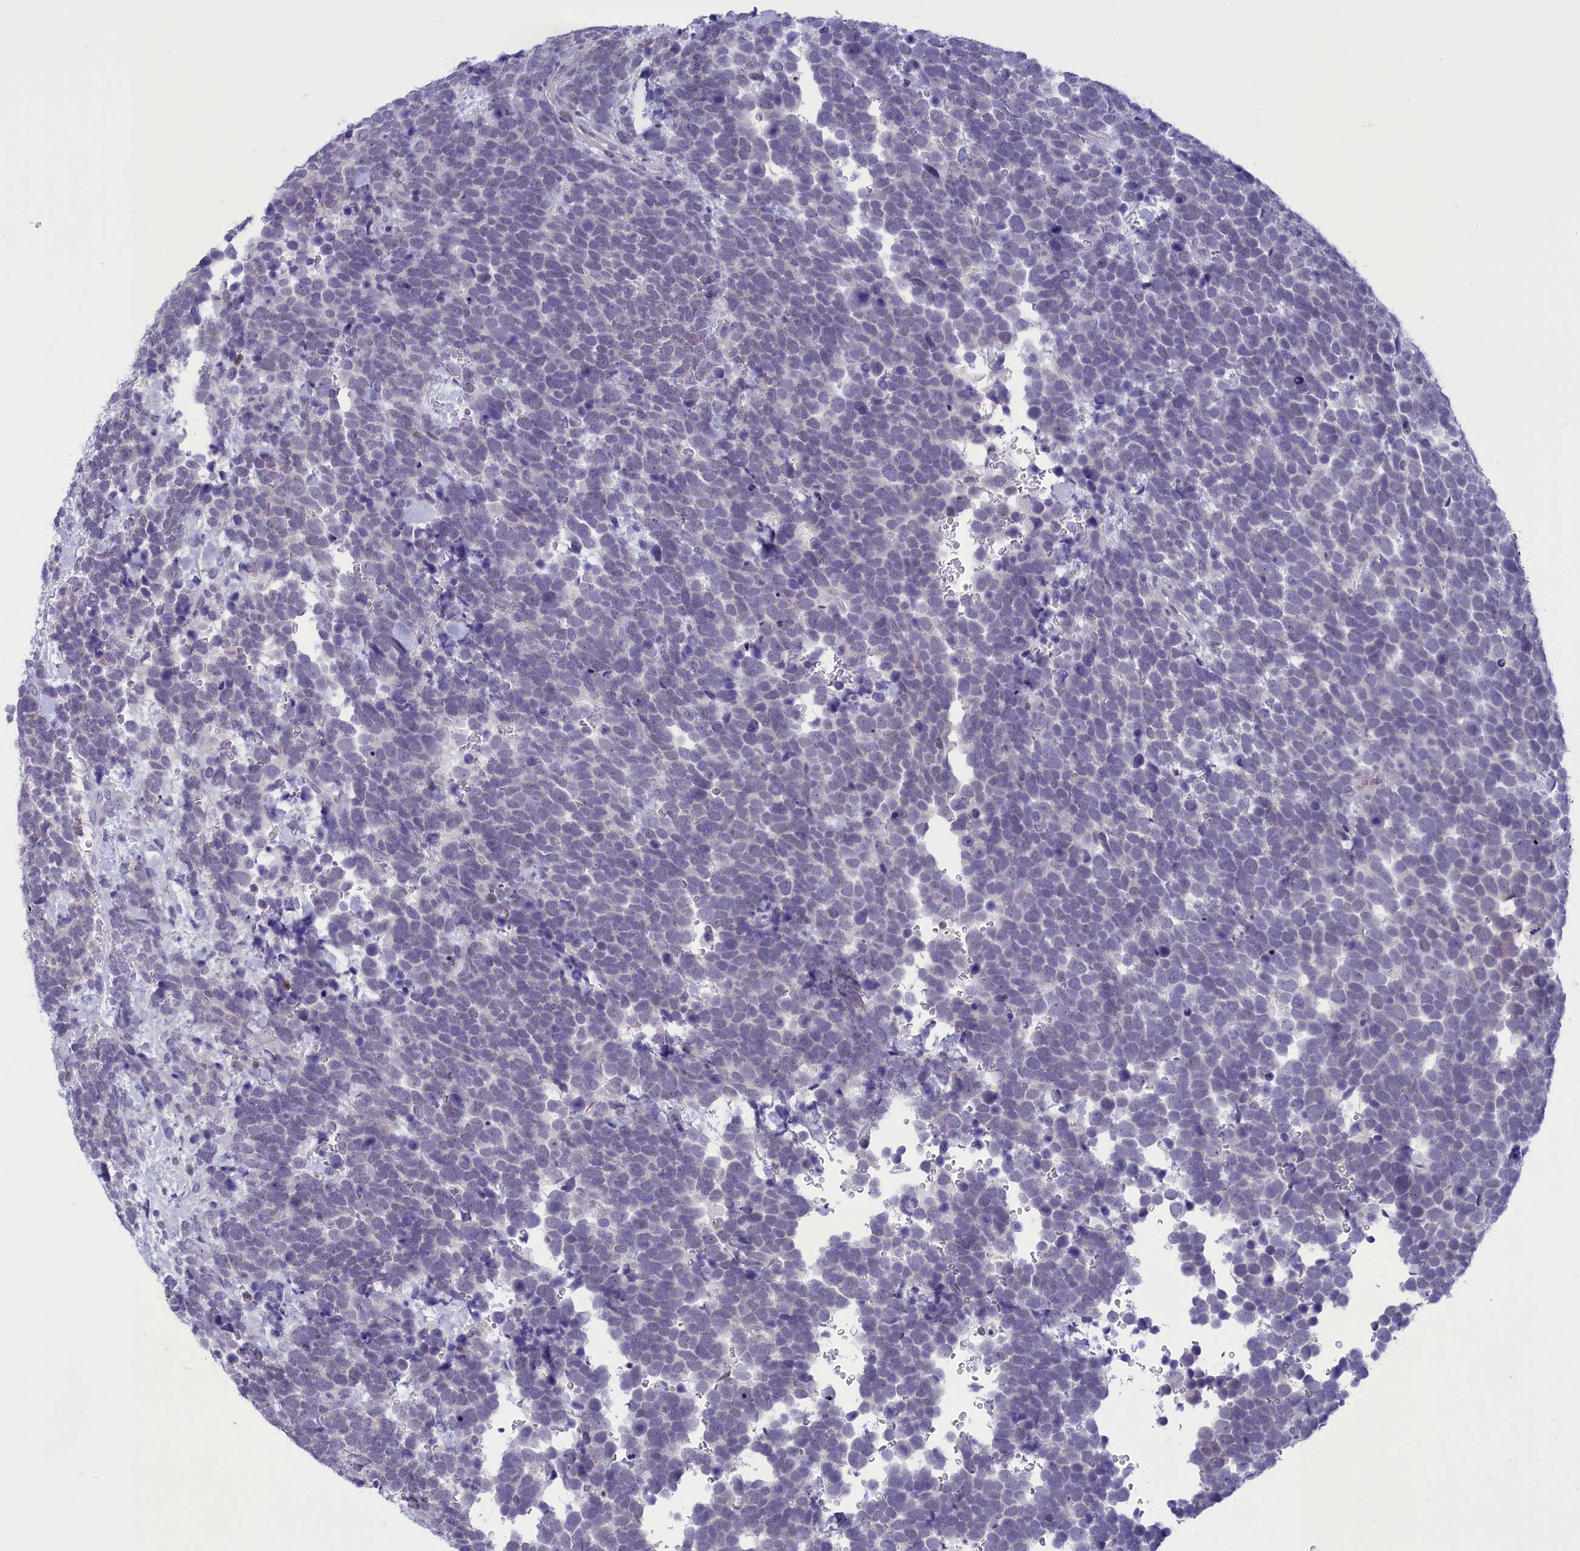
{"staining": {"intensity": "negative", "quantity": "none", "location": "none"}, "tissue": "urothelial cancer", "cell_type": "Tumor cells", "image_type": "cancer", "snomed": [{"axis": "morphology", "description": "Urothelial carcinoma, High grade"}, {"axis": "topography", "description": "Urinary bladder"}], "caption": "Immunohistochemical staining of human urothelial cancer reveals no significant positivity in tumor cells.", "gene": "ELOA2", "patient": {"sex": "female", "age": 82}}